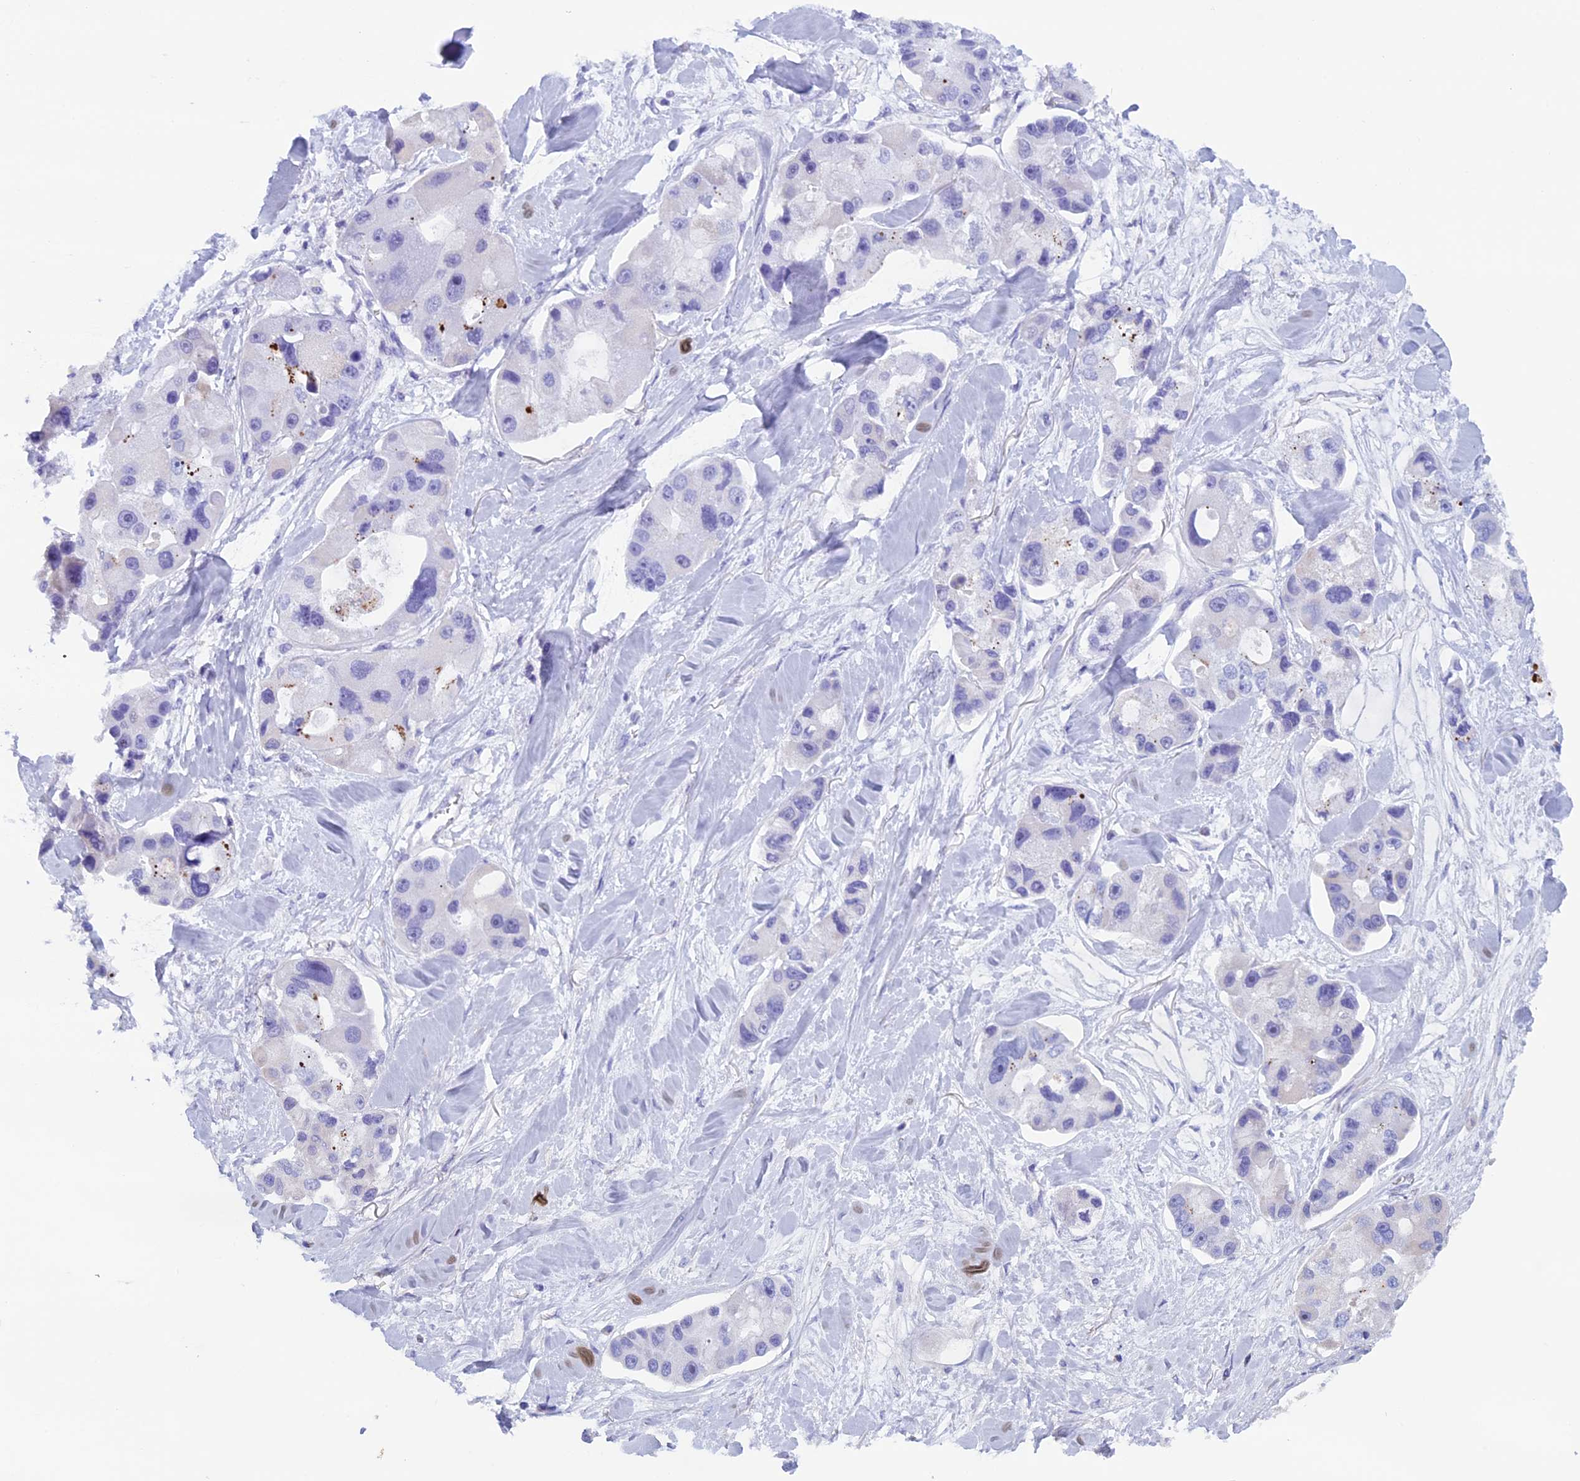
{"staining": {"intensity": "negative", "quantity": "none", "location": "none"}, "tissue": "lung cancer", "cell_type": "Tumor cells", "image_type": "cancer", "snomed": [{"axis": "morphology", "description": "Adenocarcinoma, NOS"}, {"axis": "topography", "description": "Lung"}], "caption": "Protein analysis of adenocarcinoma (lung) demonstrates no significant staining in tumor cells.", "gene": "ZNF563", "patient": {"sex": "female", "age": 54}}